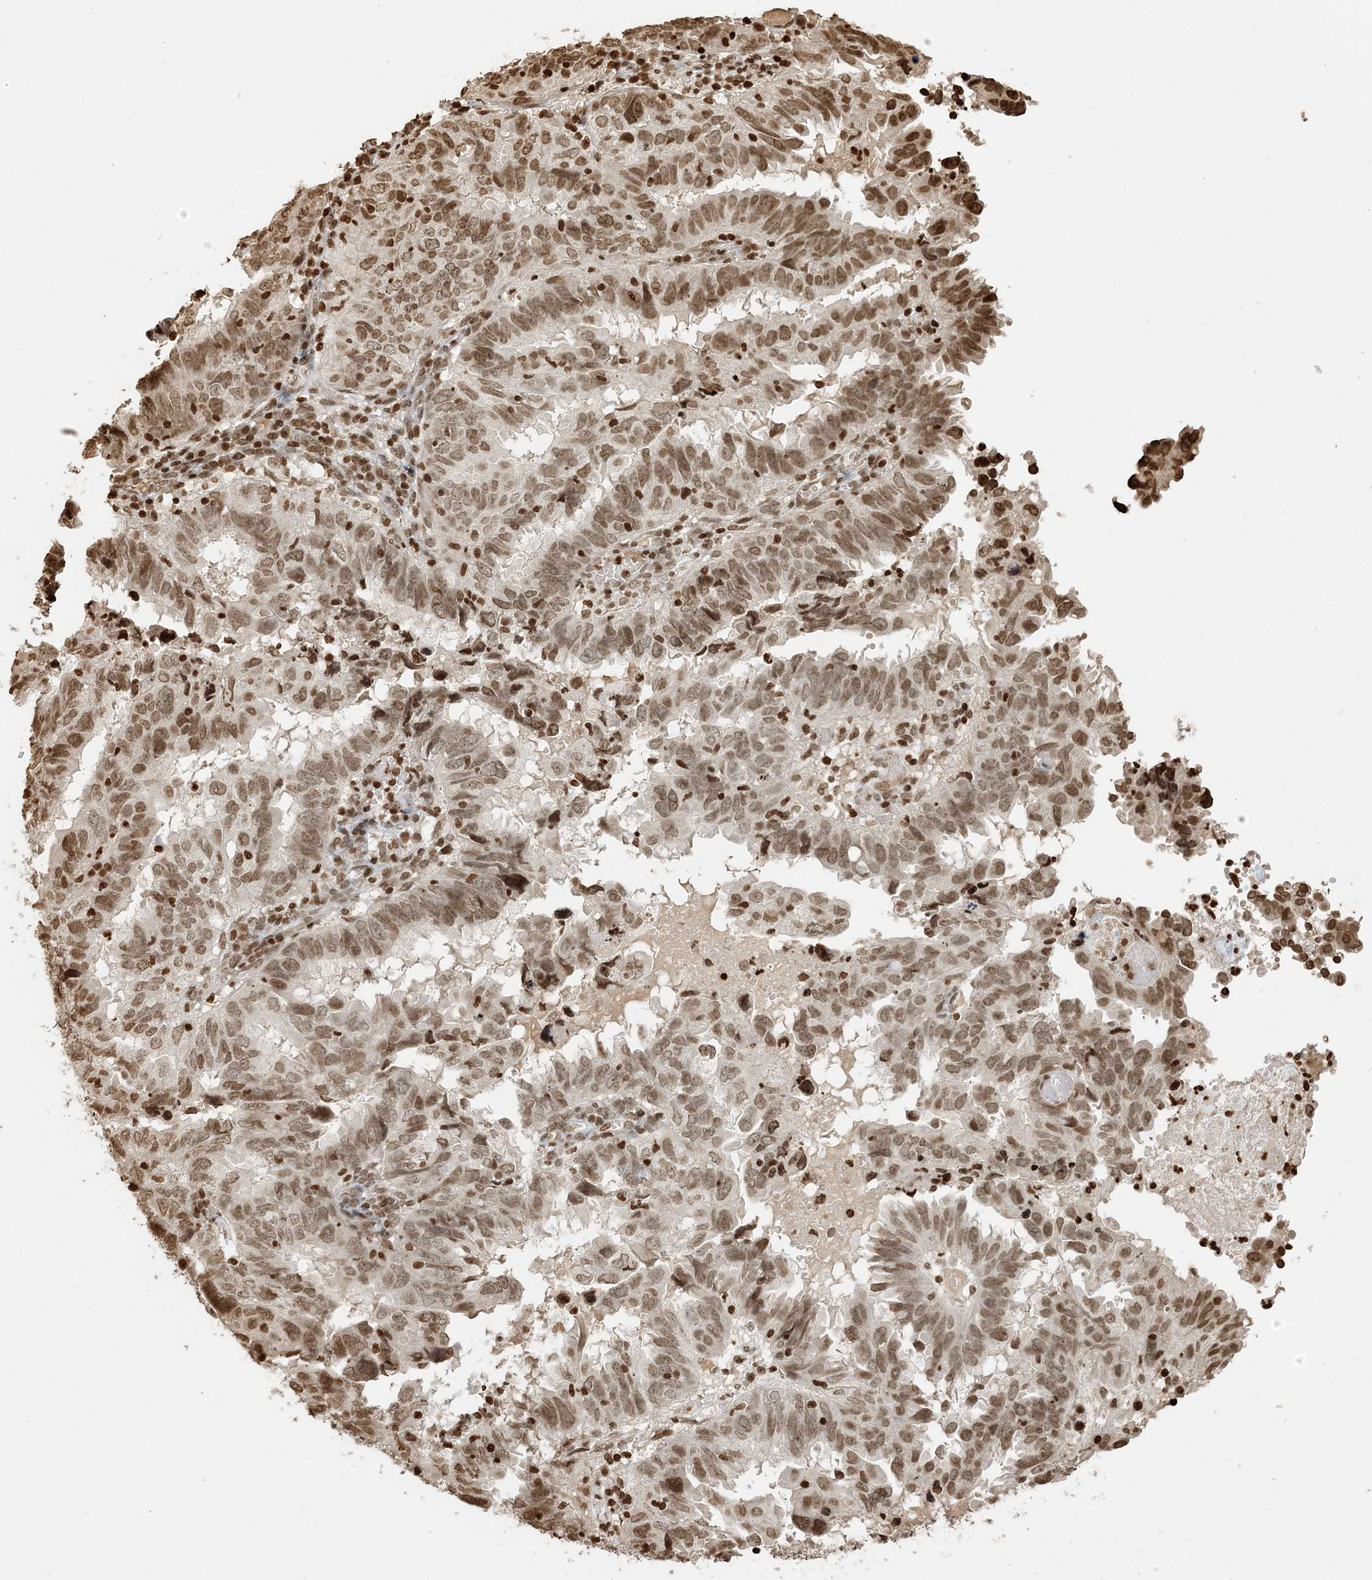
{"staining": {"intensity": "moderate", "quantity": "25%-75%", "location": "nuclear"}, "tissue": "endometrial cancer", "cell_type": "Tumor cells", "image_type": "cancer", "snomed": [{"axis": "morphology", "description": "Adenocarcinoma, NOS"}, {"axis": "topography", "description": "Uterus"}], "caption": "Endometrial cancer stained with DAB (3,3'-diaminobenzidine) IHC exhibits medium levels of moderate nuclear positivity in approximately 25%-75% of tumor cells.", "gene": "H3-3B", "patient": {"sex": "female", "age": 77}}